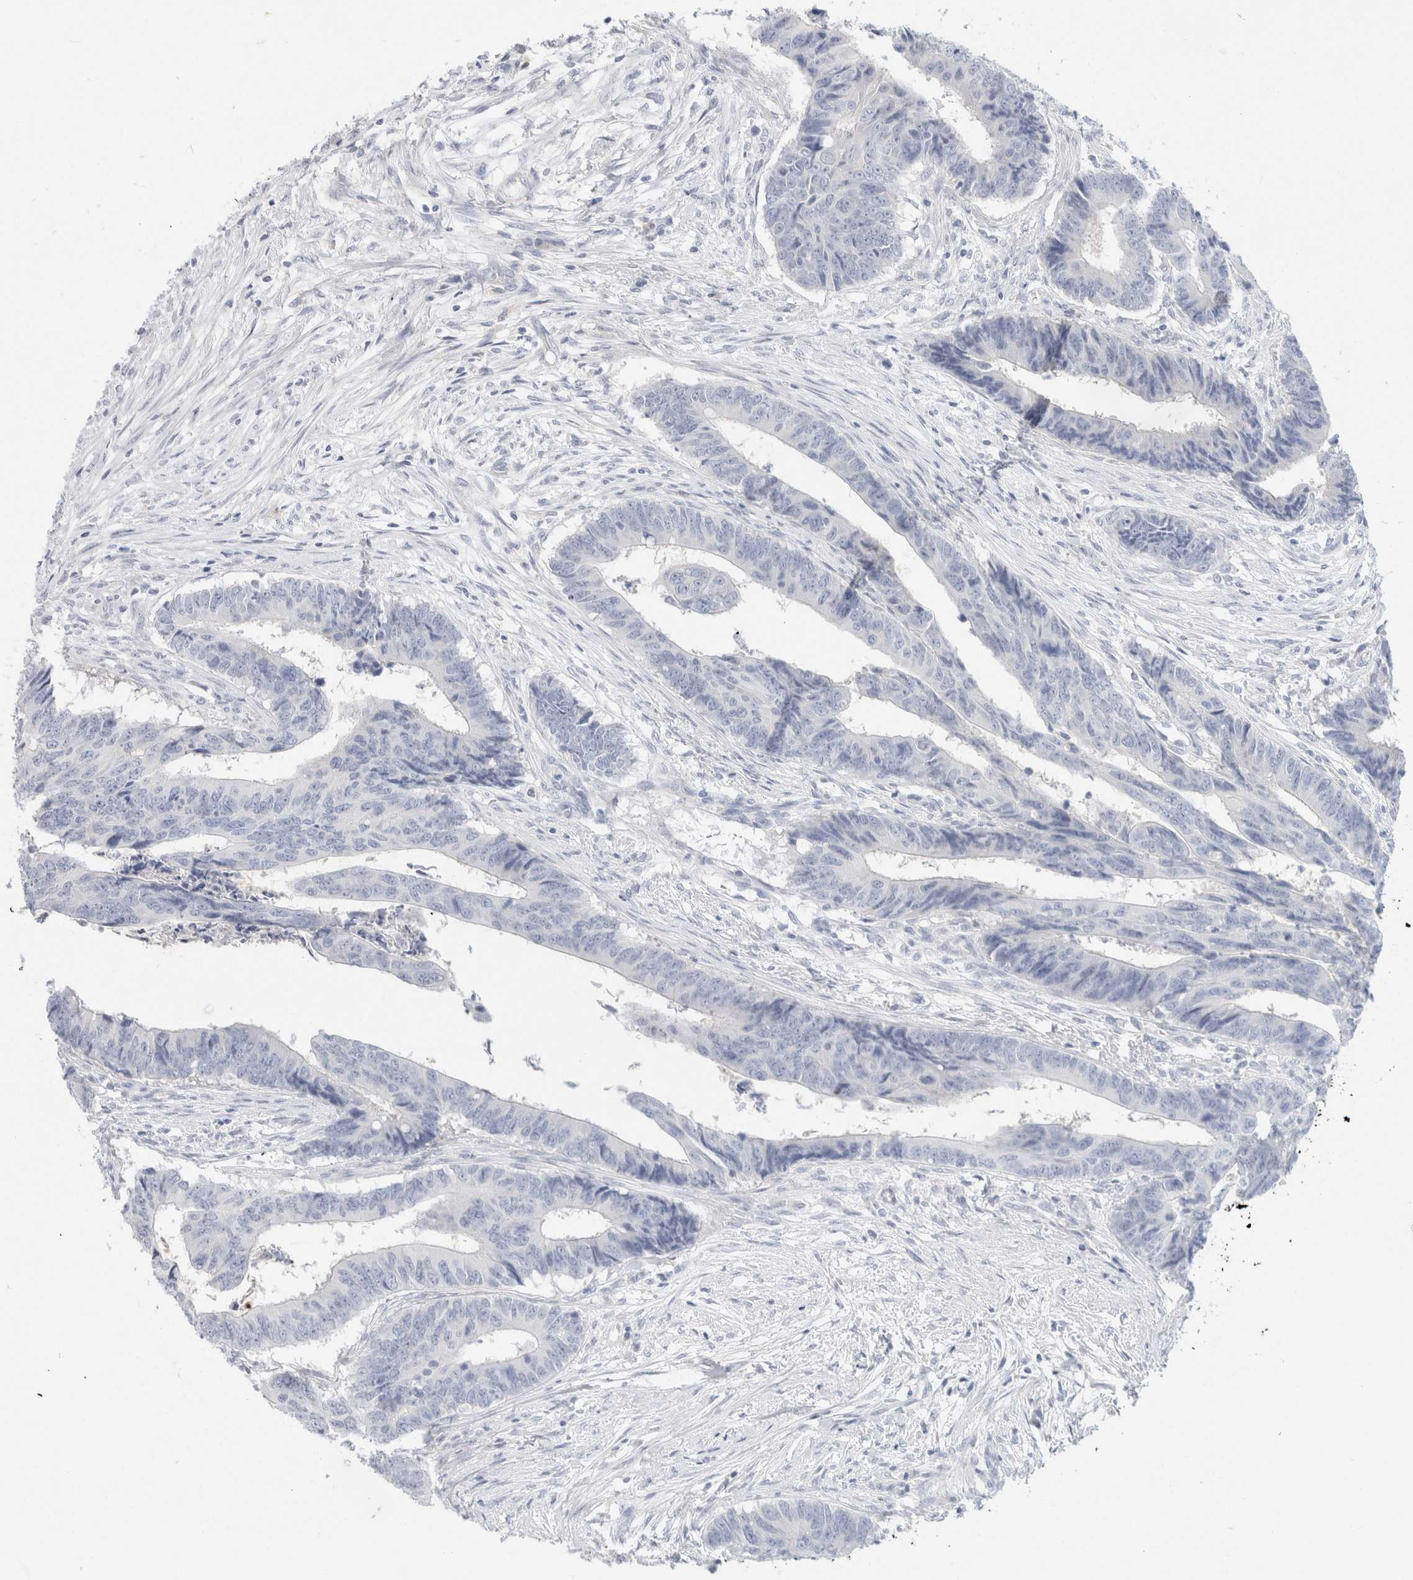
{"staining": {"intensity": "negative", "quantity": "none", "location": "none"}, "tissue": "colorectal cancer", "cell_type": "Tumor cells", "image_type": "cancer", "snomed": [{"axis": "morphology", "description": "Adenocarcinoma, NOS"}, {"axis": "topography", "description": "Rectum"}], "caption": "Human colorectal cancer stained for a protein using immunohistochemistry (IHC) reveals no positivity in tumor cells.", "gene": "CPQ", "patient": {"sex": "male", "age": 84}}